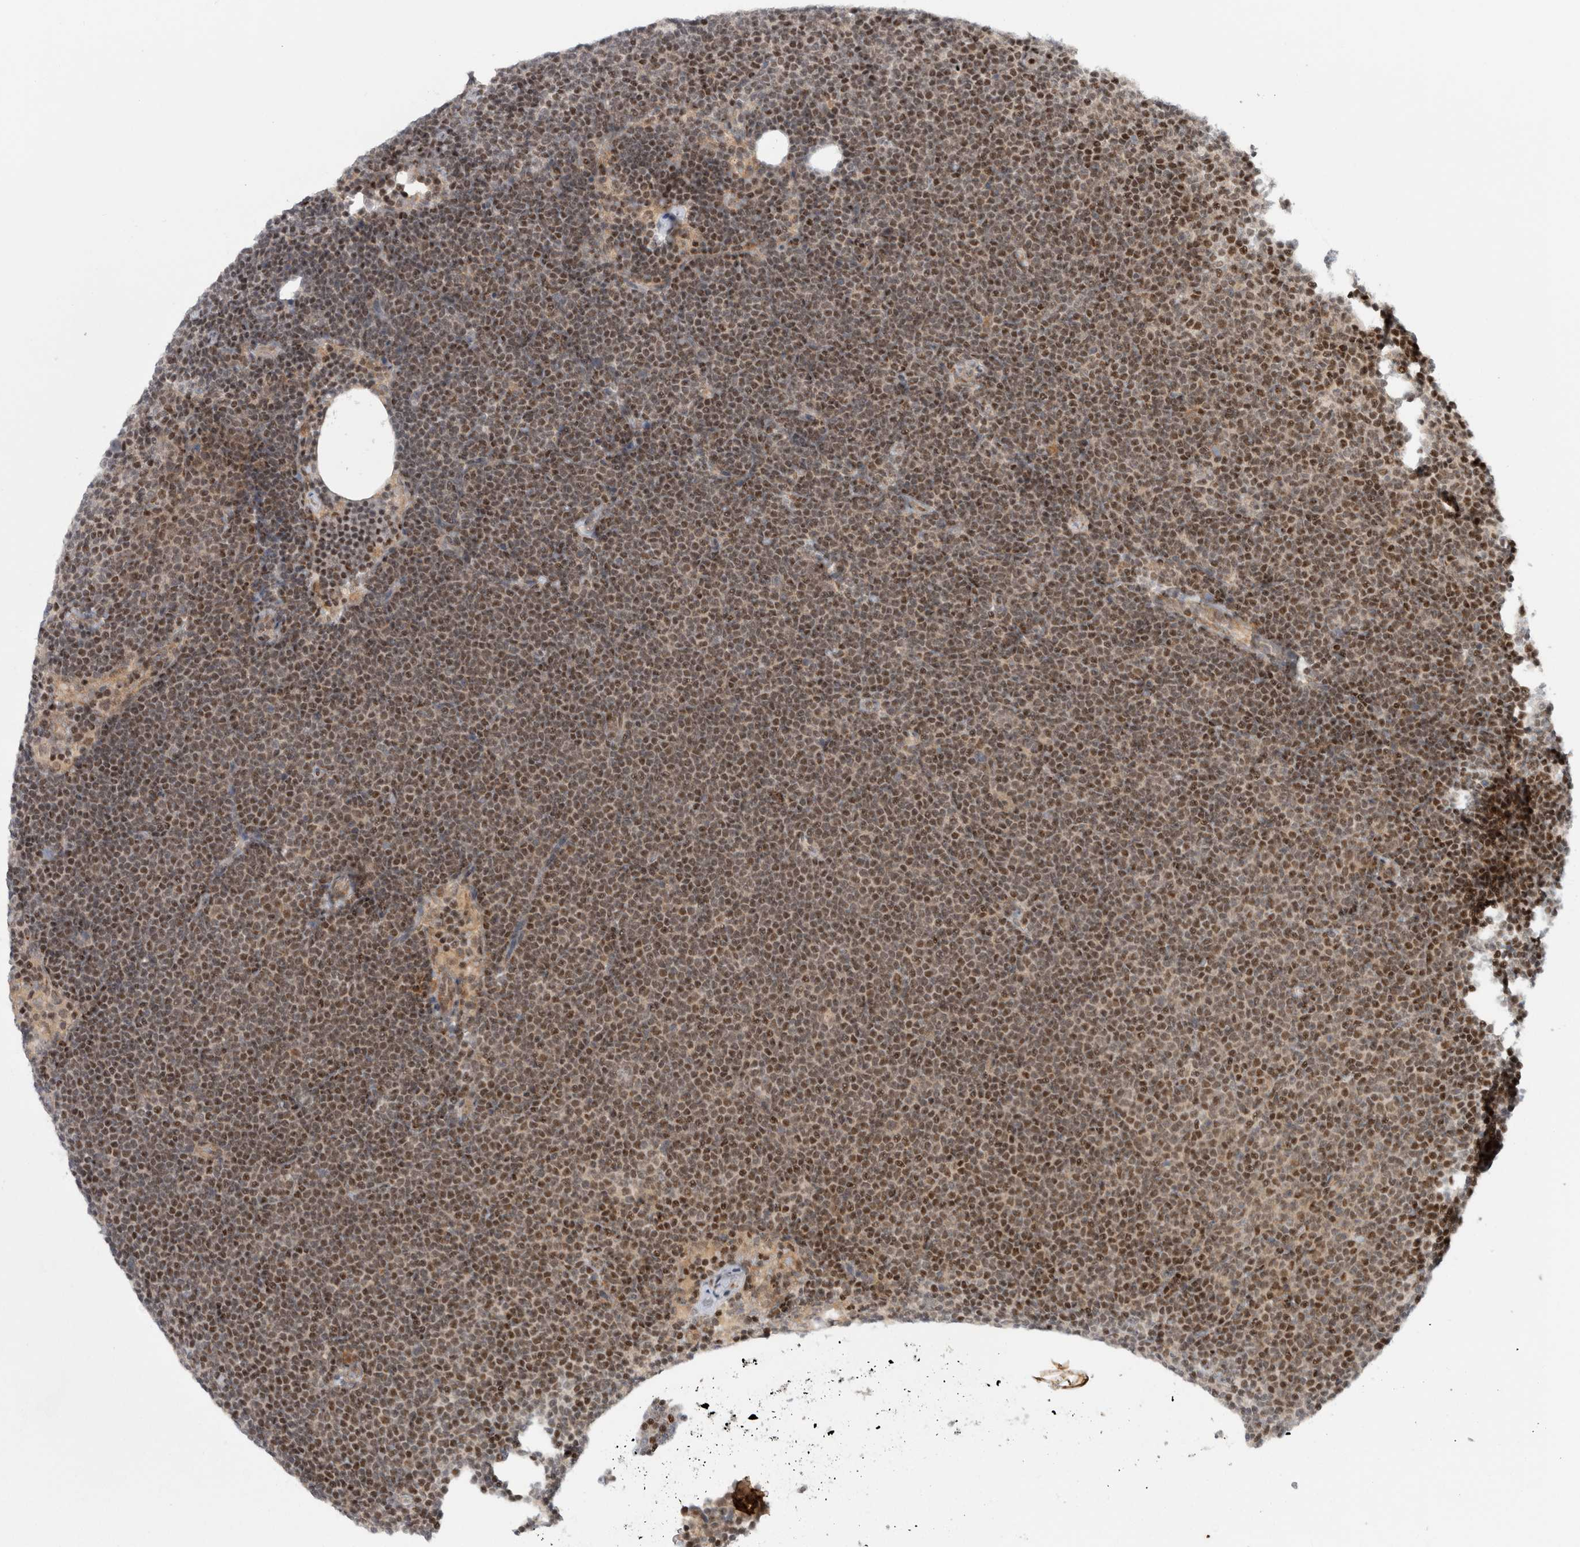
{"staining": {"intensity": "moderate", "quantity": ">75%", "location": "nuclear"}, "tissue": "lymphoma", "cell_type": "Tumor cells", "image_type": "cancer", "snomed": [{"axis": "morphology", "description": "Malignant lymphoma, non-Hodgkin's type, Low grade"}, {"axis": "topography", "description": "Lymph node"}], "caption": "Malignant lymphoma, non-Hodgkin's type (low-grade) tissue shows moderate nuclear positivity in approximately >75% of tumor cells", "gene": "KDM8", "patient": {"sex": "female", "age": 53}}